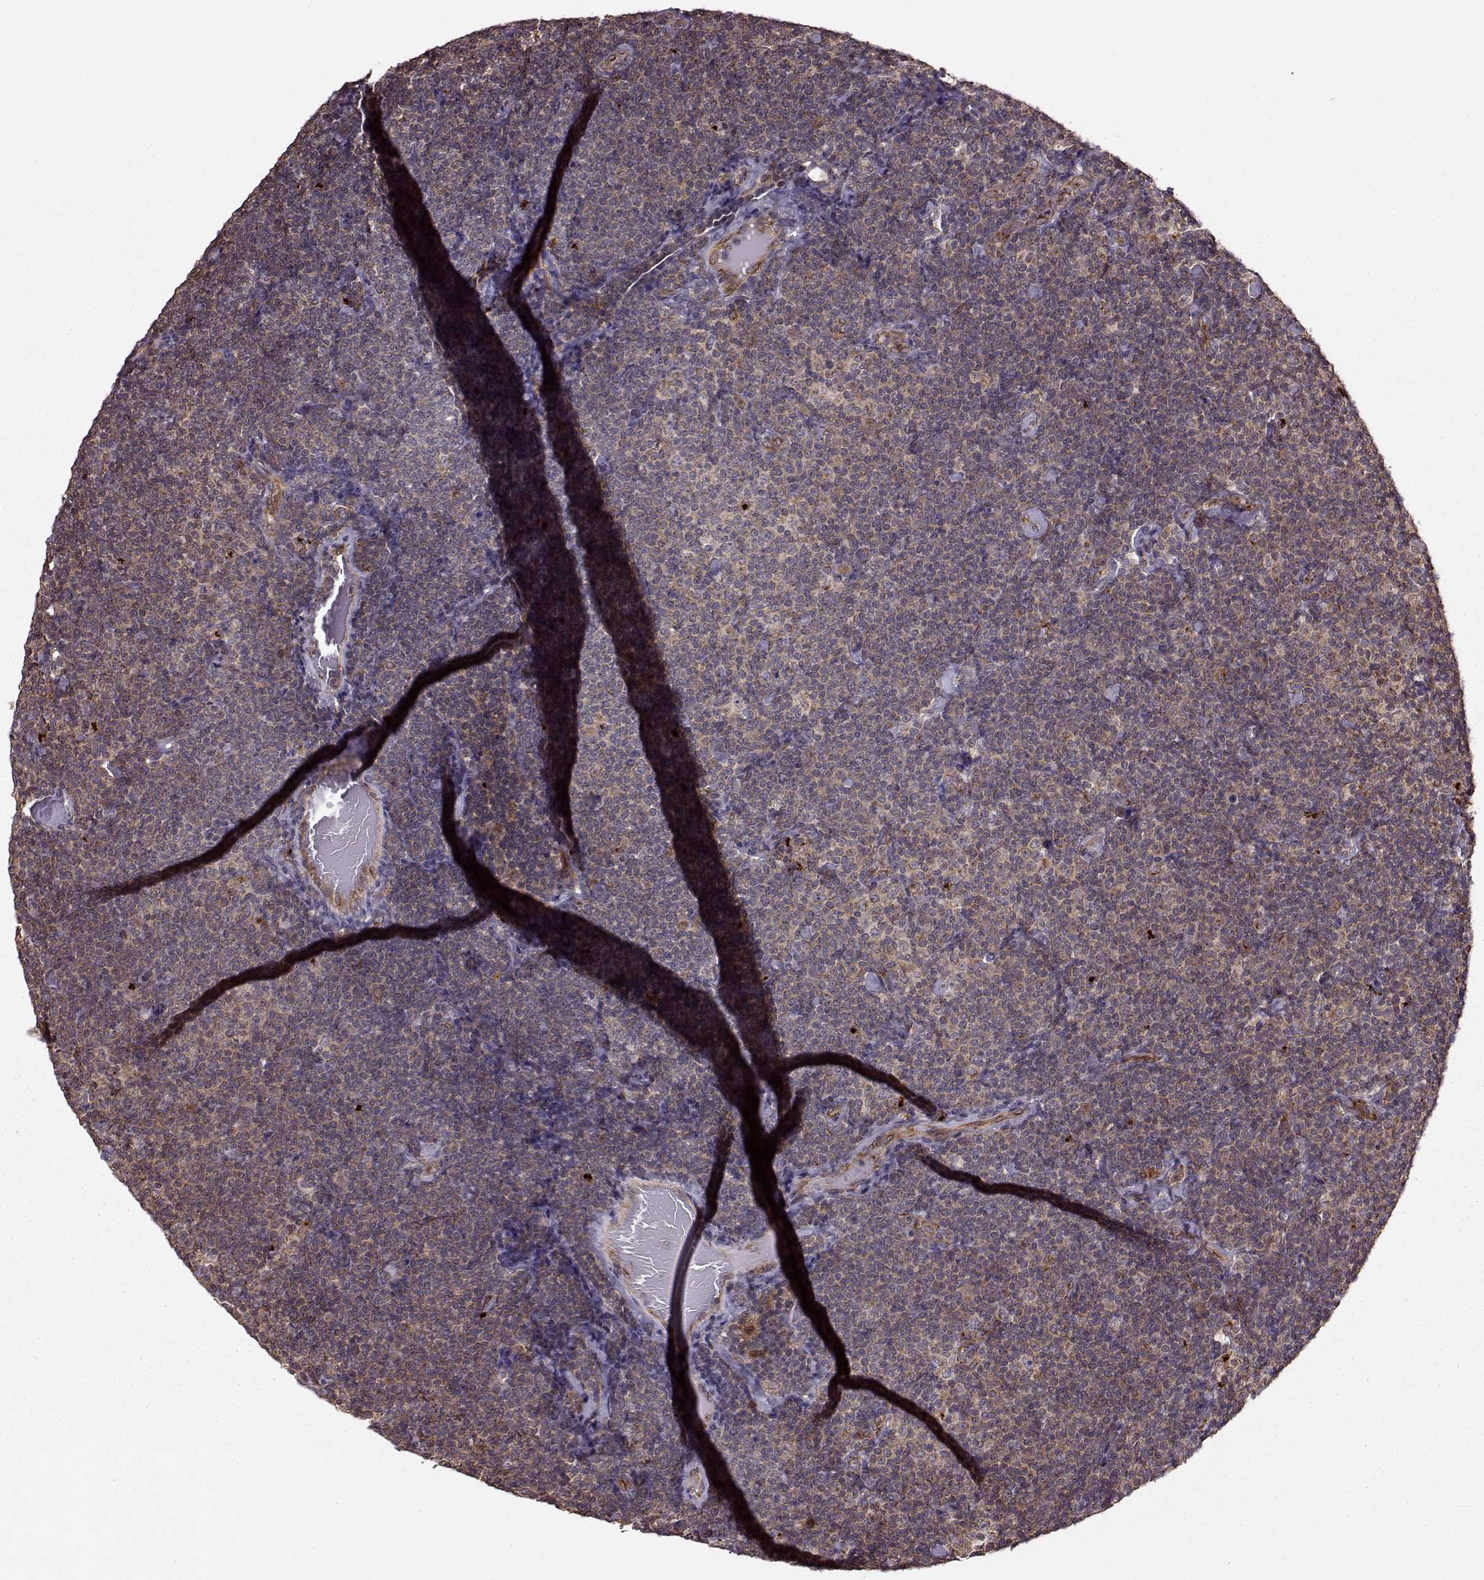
{"staining": {"intensity": "weak", "quantity": ">75%", "location": "cytoplasmic/membranous"}, "tissue": "lymphoma", "cell_type": "Tumor cells", "image_type": "cancer", "snomed": [{"axis": "morphology", "description": "Malignant lymphoma, non-Hodgkin's type, Low grade"}, {"axis": "topography", "description": "Lymph node"}], "caption": "Immunohistochemical staining of low-grade malignant lymphoma, non-Hodgkin's type demonstrates weak cytoplasmic/membranous protein staining in about >75% of tumor cells.", "gene": "YIPF5", "patient": {"sex": "male", "age": 81}}